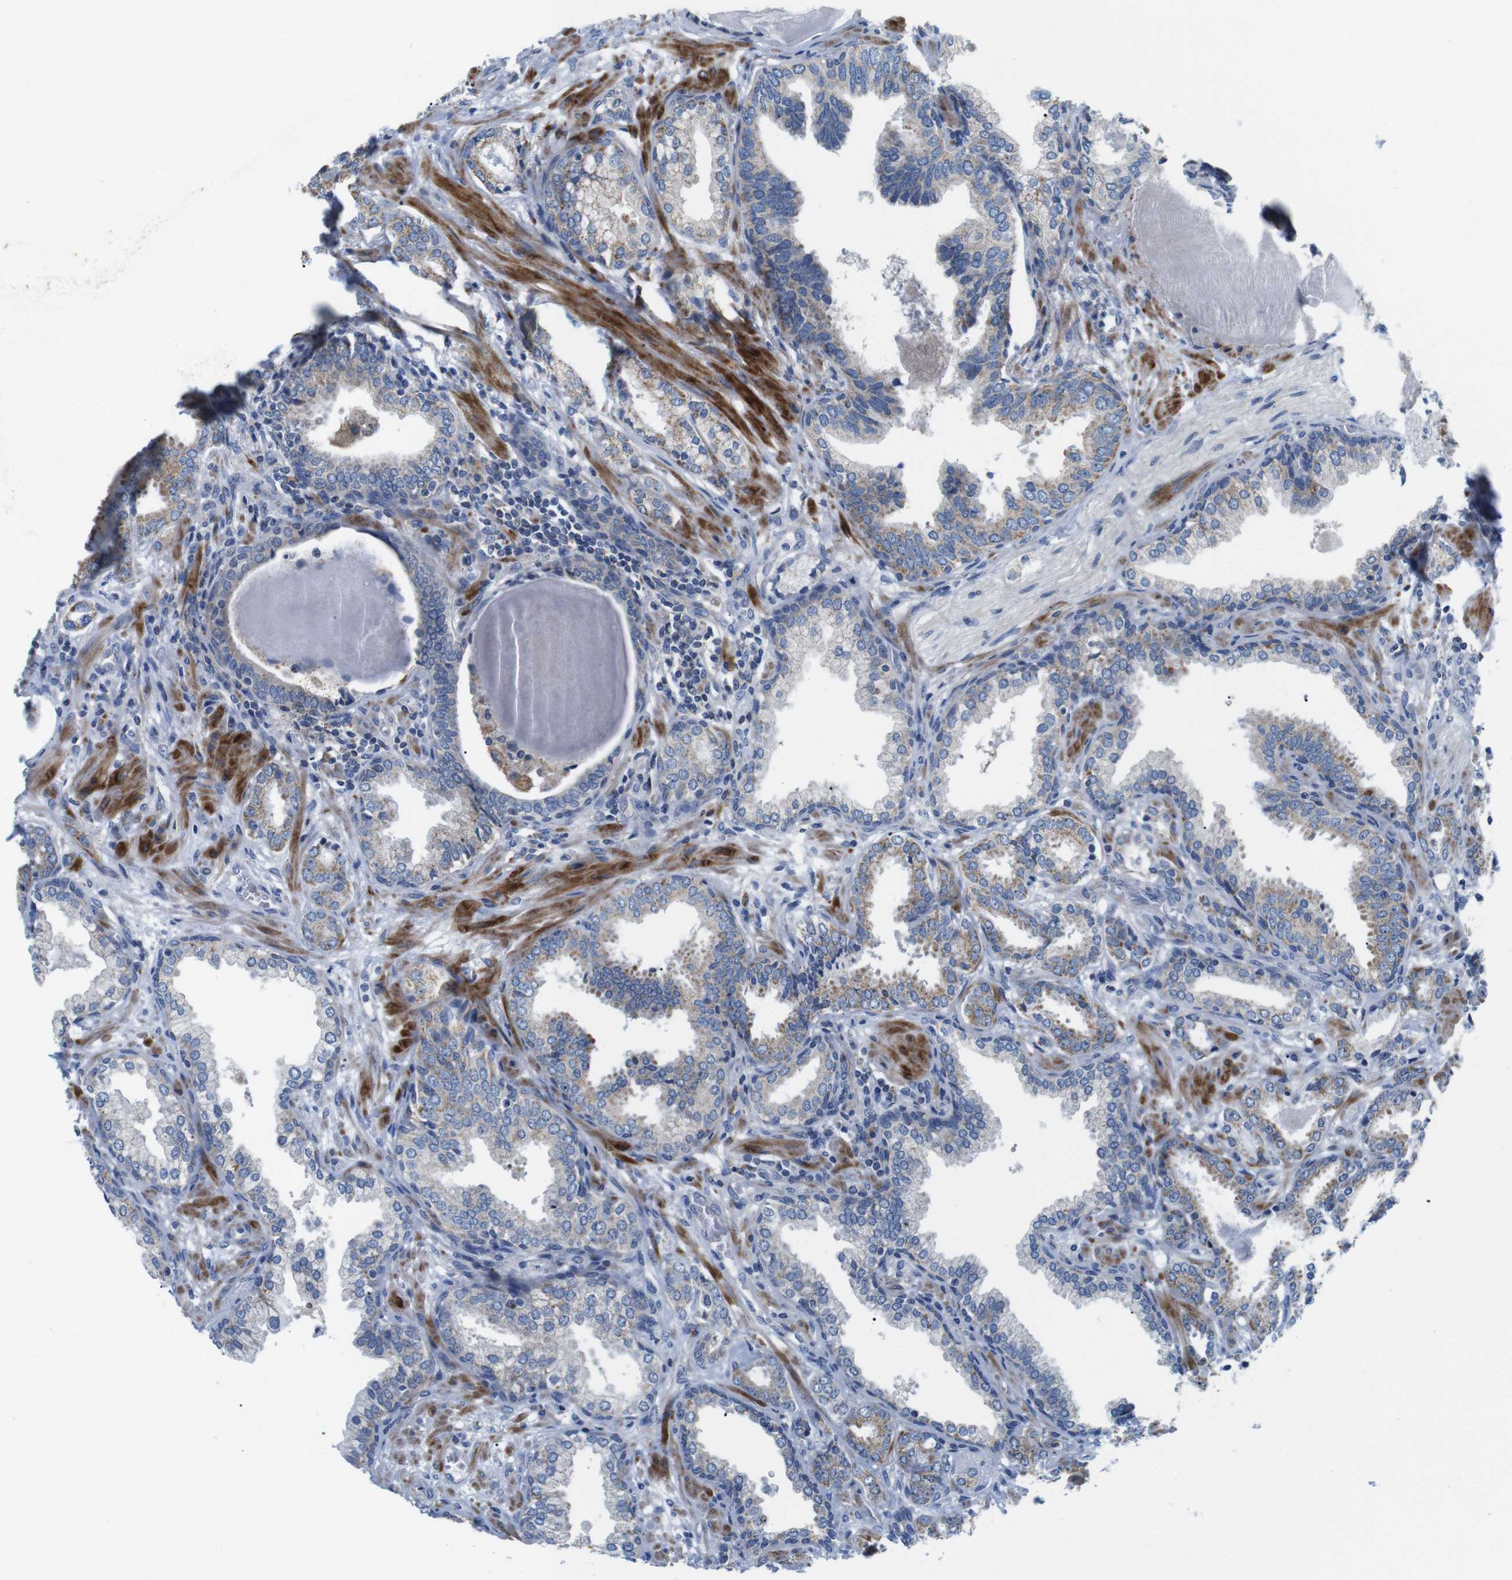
{"staining": {"intensity": "weak", "quantity": "25%-75%", "location": "cytoplasmic/membranous"}, "tissue": "prostate cancer", "cell_type": "Tumor cells", "image_type": "cancer", "snomed": [{"axis": "morphology", "description": "Adenocarcinoma, Low grade"}, {"axis": "topography", "description": "Prostate"}], "caption": "Immunohistochemical staining of adenocarcinoma (low-grade) (prostate) displays low levels of weak cytoplasmic/membranous protein expression in approximately 25%-75% of tumor cells.", "gene": "F2RL1", "patient": {"sex": "male", "age": 53}}